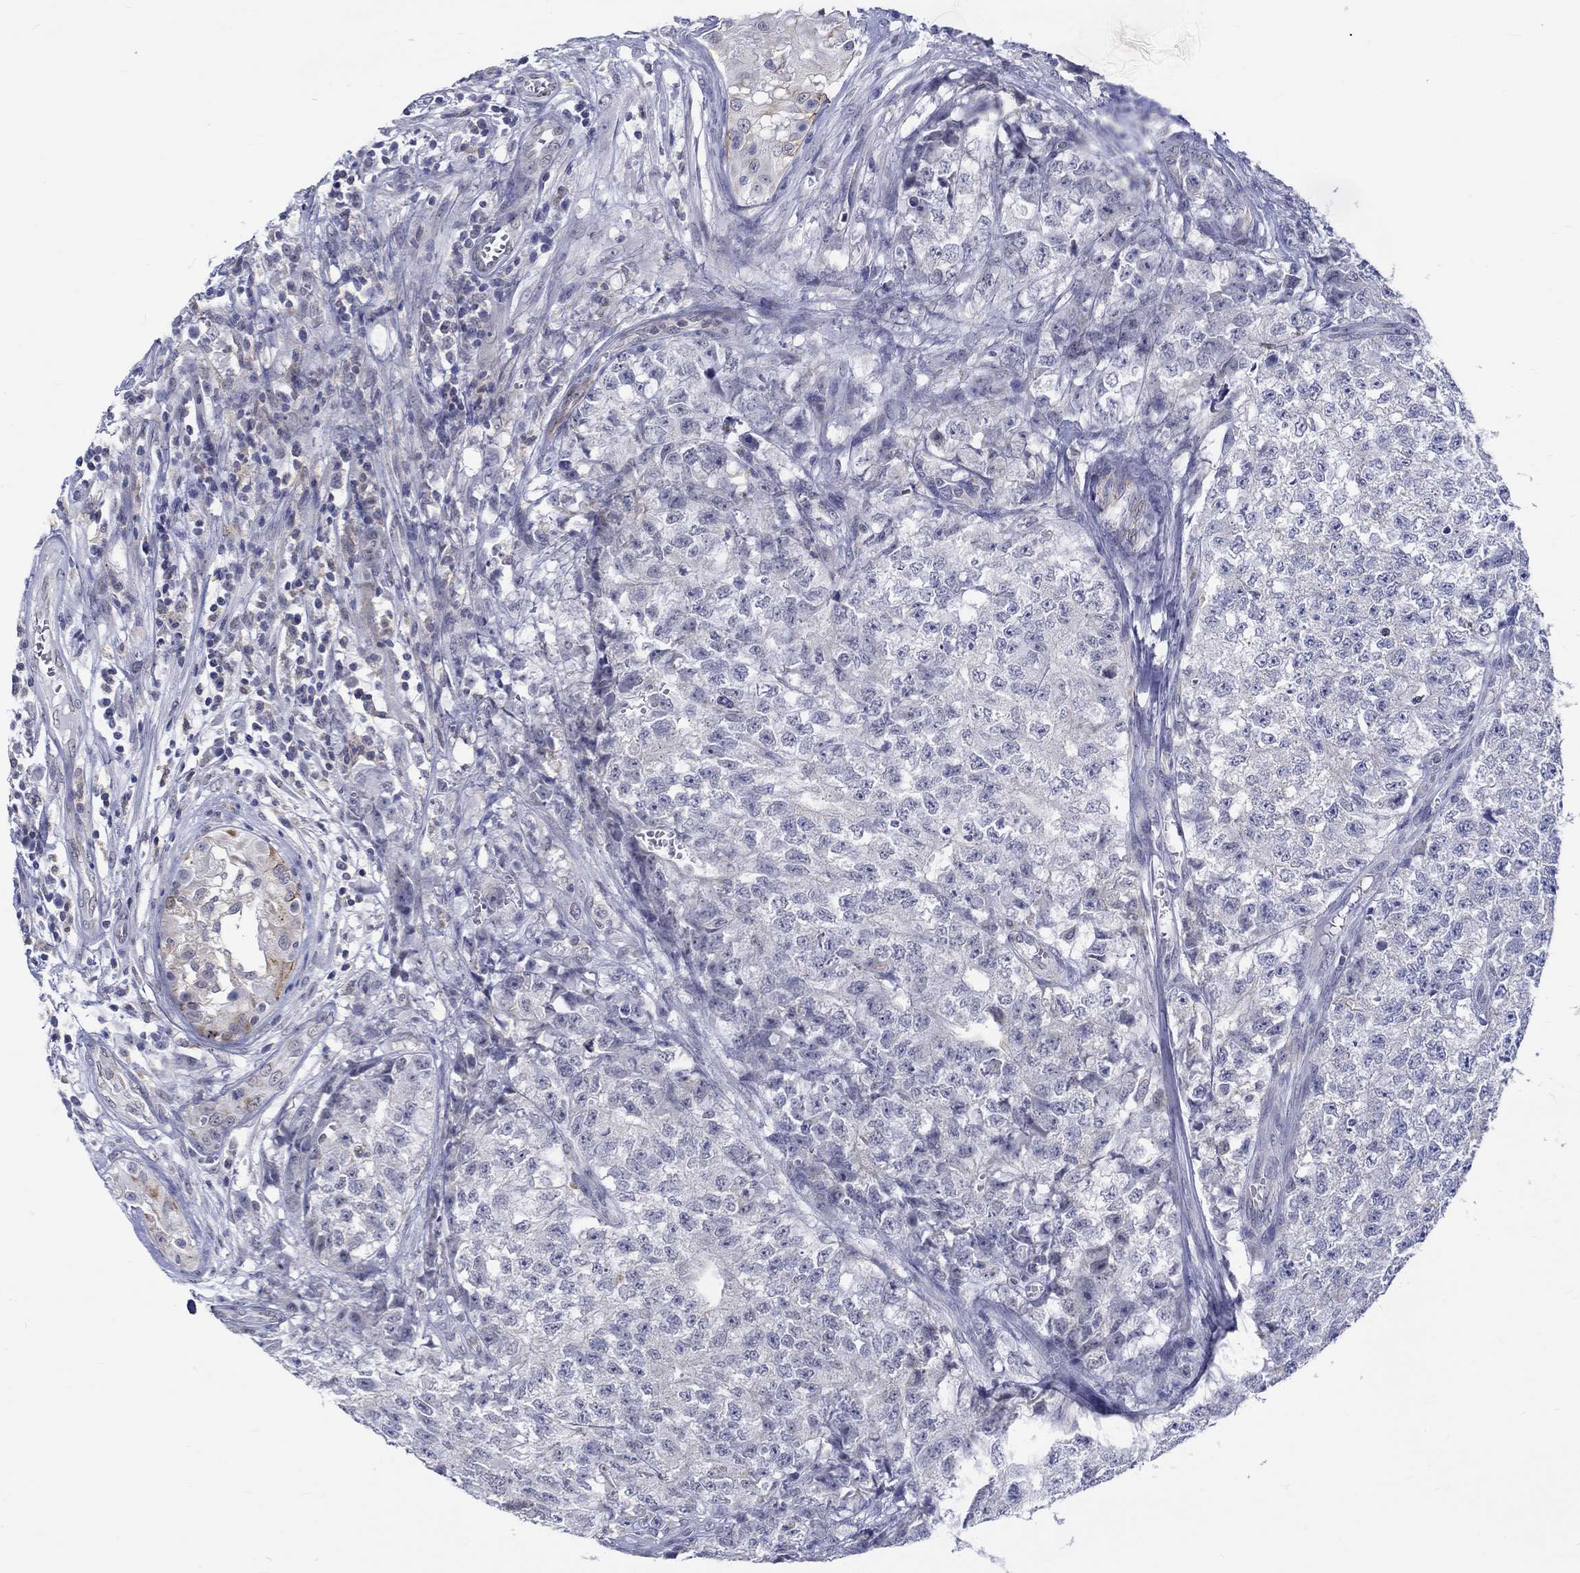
{"staining": {"intensity": "negative", "quantity": "none", "location": "none"}, "tissue": "testis cancer", "cell_type": "Tumor cells", "image_type": "cancer", "snomed": [{"axis": "morphology", "description": "Seminoma, NOS"}, {"axis": "morphology", "description": "Carcinoma, Embryonal, NOS"}, {"axis": "topography", "description": "Testis"}], "caption": "The immunohistochemistry (IHC) histopathology image has no significant staining in tumor cells of testis cancer (embryonal carcinoma) tissue.", "gene": "ST6GALNAC1", "patient": {"sex": "male", "age": 22}}